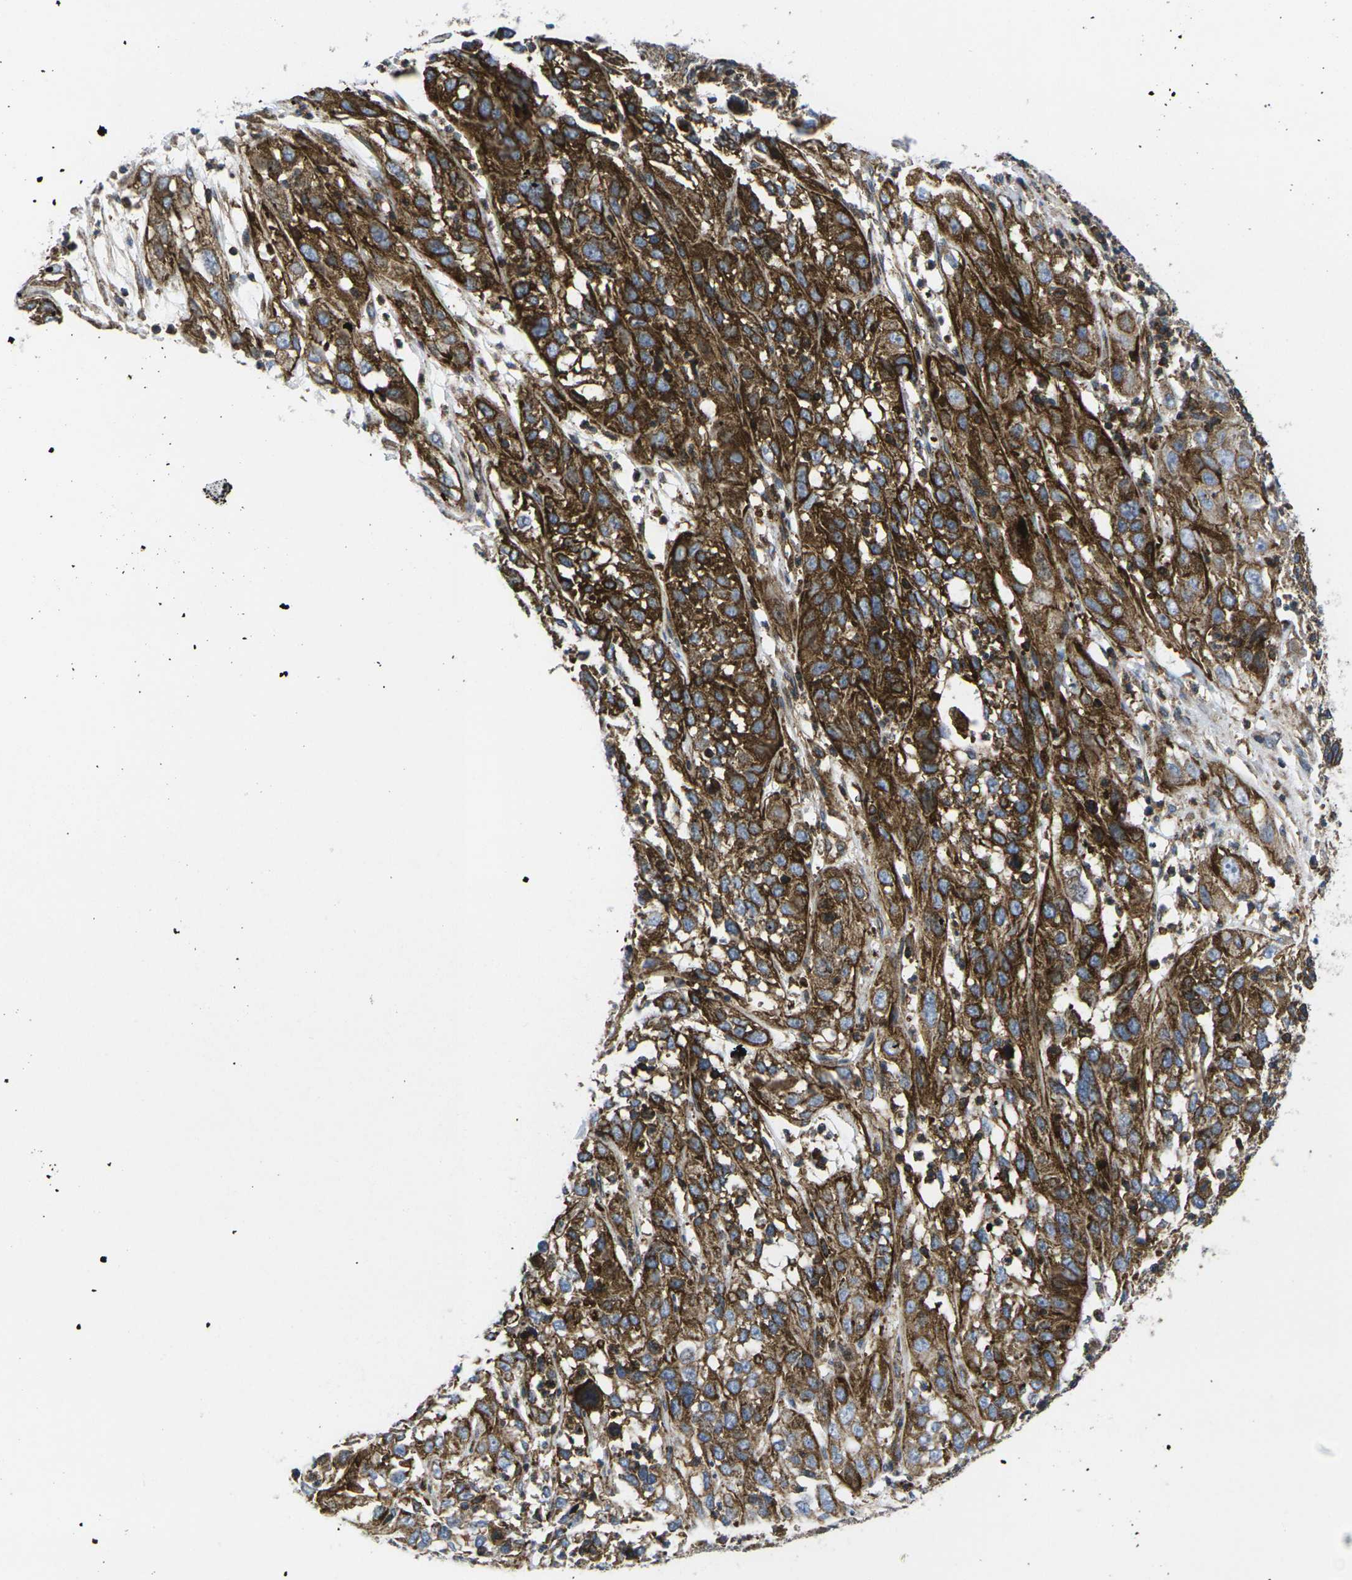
{"staining": {"intensity": "strong", "quantity": ">75%", "location": "cytoplasmic/membranous"}, "tissue": "cervical cancer", "cell_type": "Tumor cells", "image_type": "cancer", "snomed": [{"axis": "morphology", "description": "Squamous cell carcinoma, NOS"}, {"axis": "topography", "description": "Cervix"}], "caption": "Immunohistochemistry (IHC) (DAB (3,3'-diaminobenzidine)) staining of human squamous cell carcinoma (cervical) shows strong cytoplasmic/membranous protein expression in approximately >75% of tumor cells. The staining is performed using DAB brown chromogen to label protein expression. The nuclei are counter-stained blue using hematoxylin.", "gene": "IQGAP1", "patient": {"sex": "female", "age": 32}}